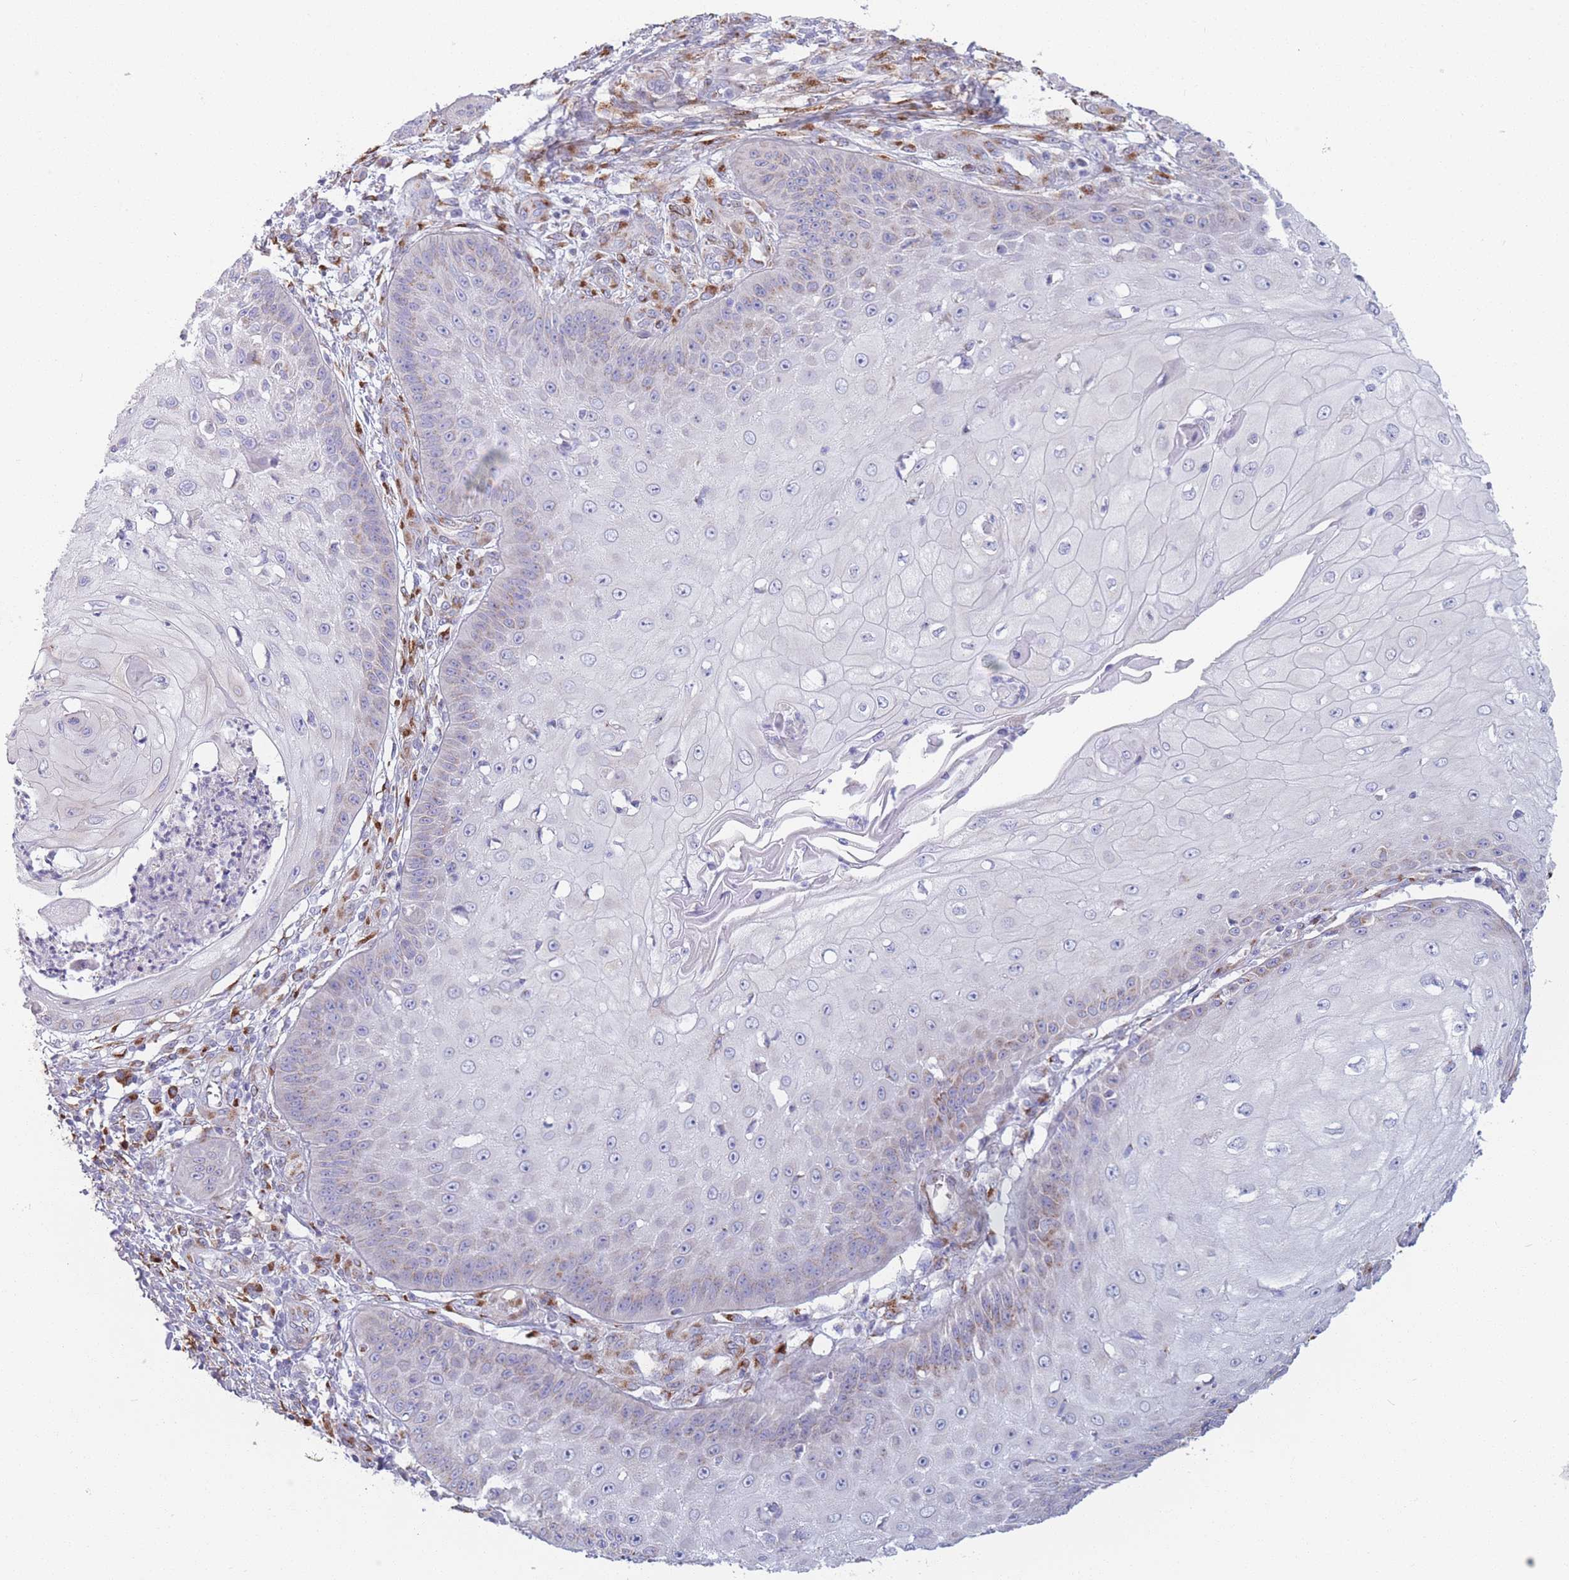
{"staining": {"intensity": "moderate", "quantity": "<25%", "location": "cytoplasmic/membranous"}, "tissue": "skin cancer", "cell_type": "Tumor cells", "image_type": "cancer", "snomed": [{"axis": "morphology", "description": "Squamous cell carcinoma, NOS"}, {"axis": "topography", "description": "Skin"}], "caption": "Immunohistochemistry micrograph of neoplastic tissue: human skin cancer (squamous cell carcinoma) stained using immunohistochemistry shows low levels of moderate protein expression localized specifically in the cytoplasmic/membranous of tumor cells, appearing as a cytoplasmic/membranous brown color.", "gene": "MRPL30", "patient": {"sex": "male", "age": 70}}